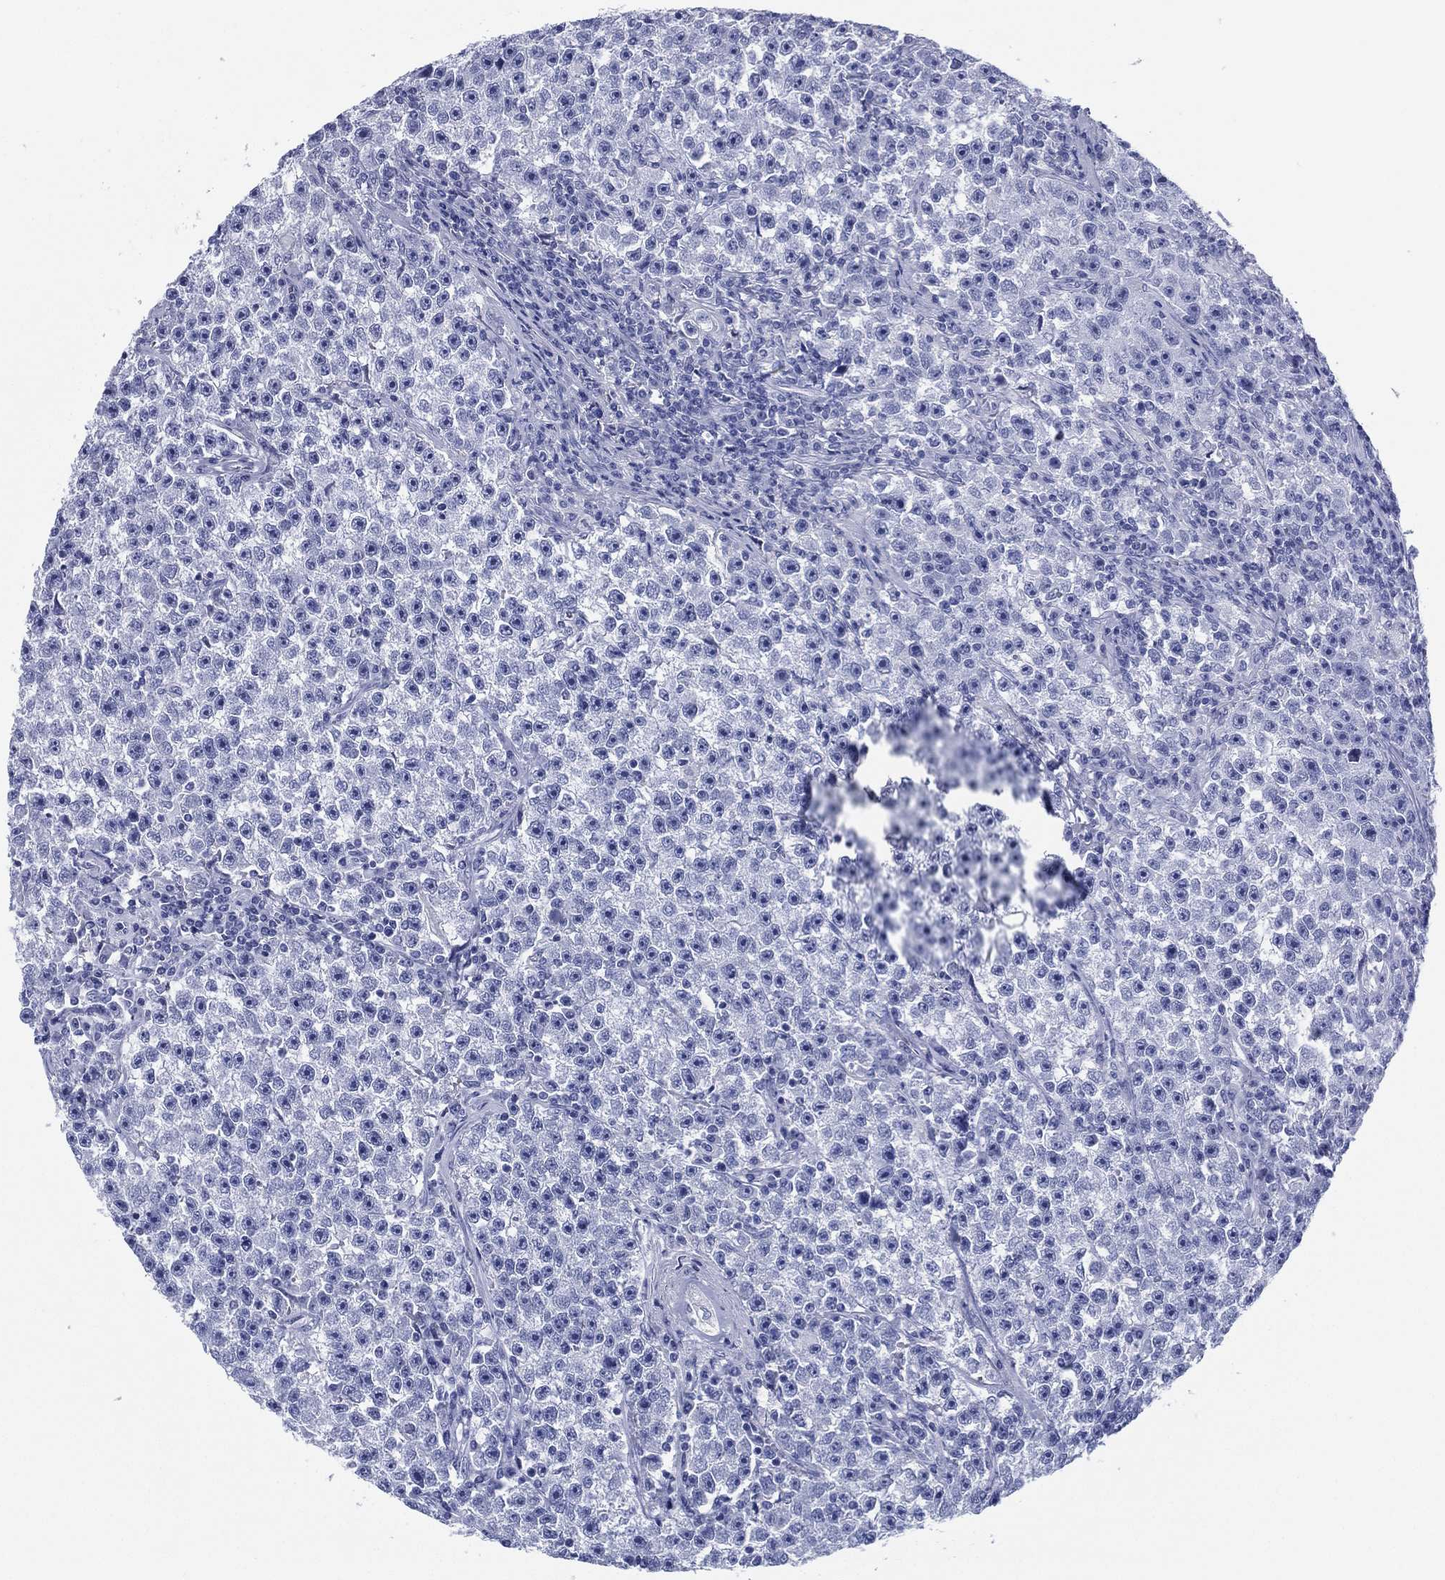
{"staining": {"intensity": "negative", "quantity": "none", "location": "none"}, "tissue": "testis cancer", "cell_type": "Tumor cells", "image_type": "cancer", "snomed": [{"axis": "morphology", "description": "Seminoma, NOS"}, {"axis": "topography", "description": "Testis"}], "caption": "Human testis cancer (seminoma) stained for a protein using IHC demonstrates no positivity in tumor cells.", "gene": "RSPH4A", "patient": {"sex": "male", "age": 22}}